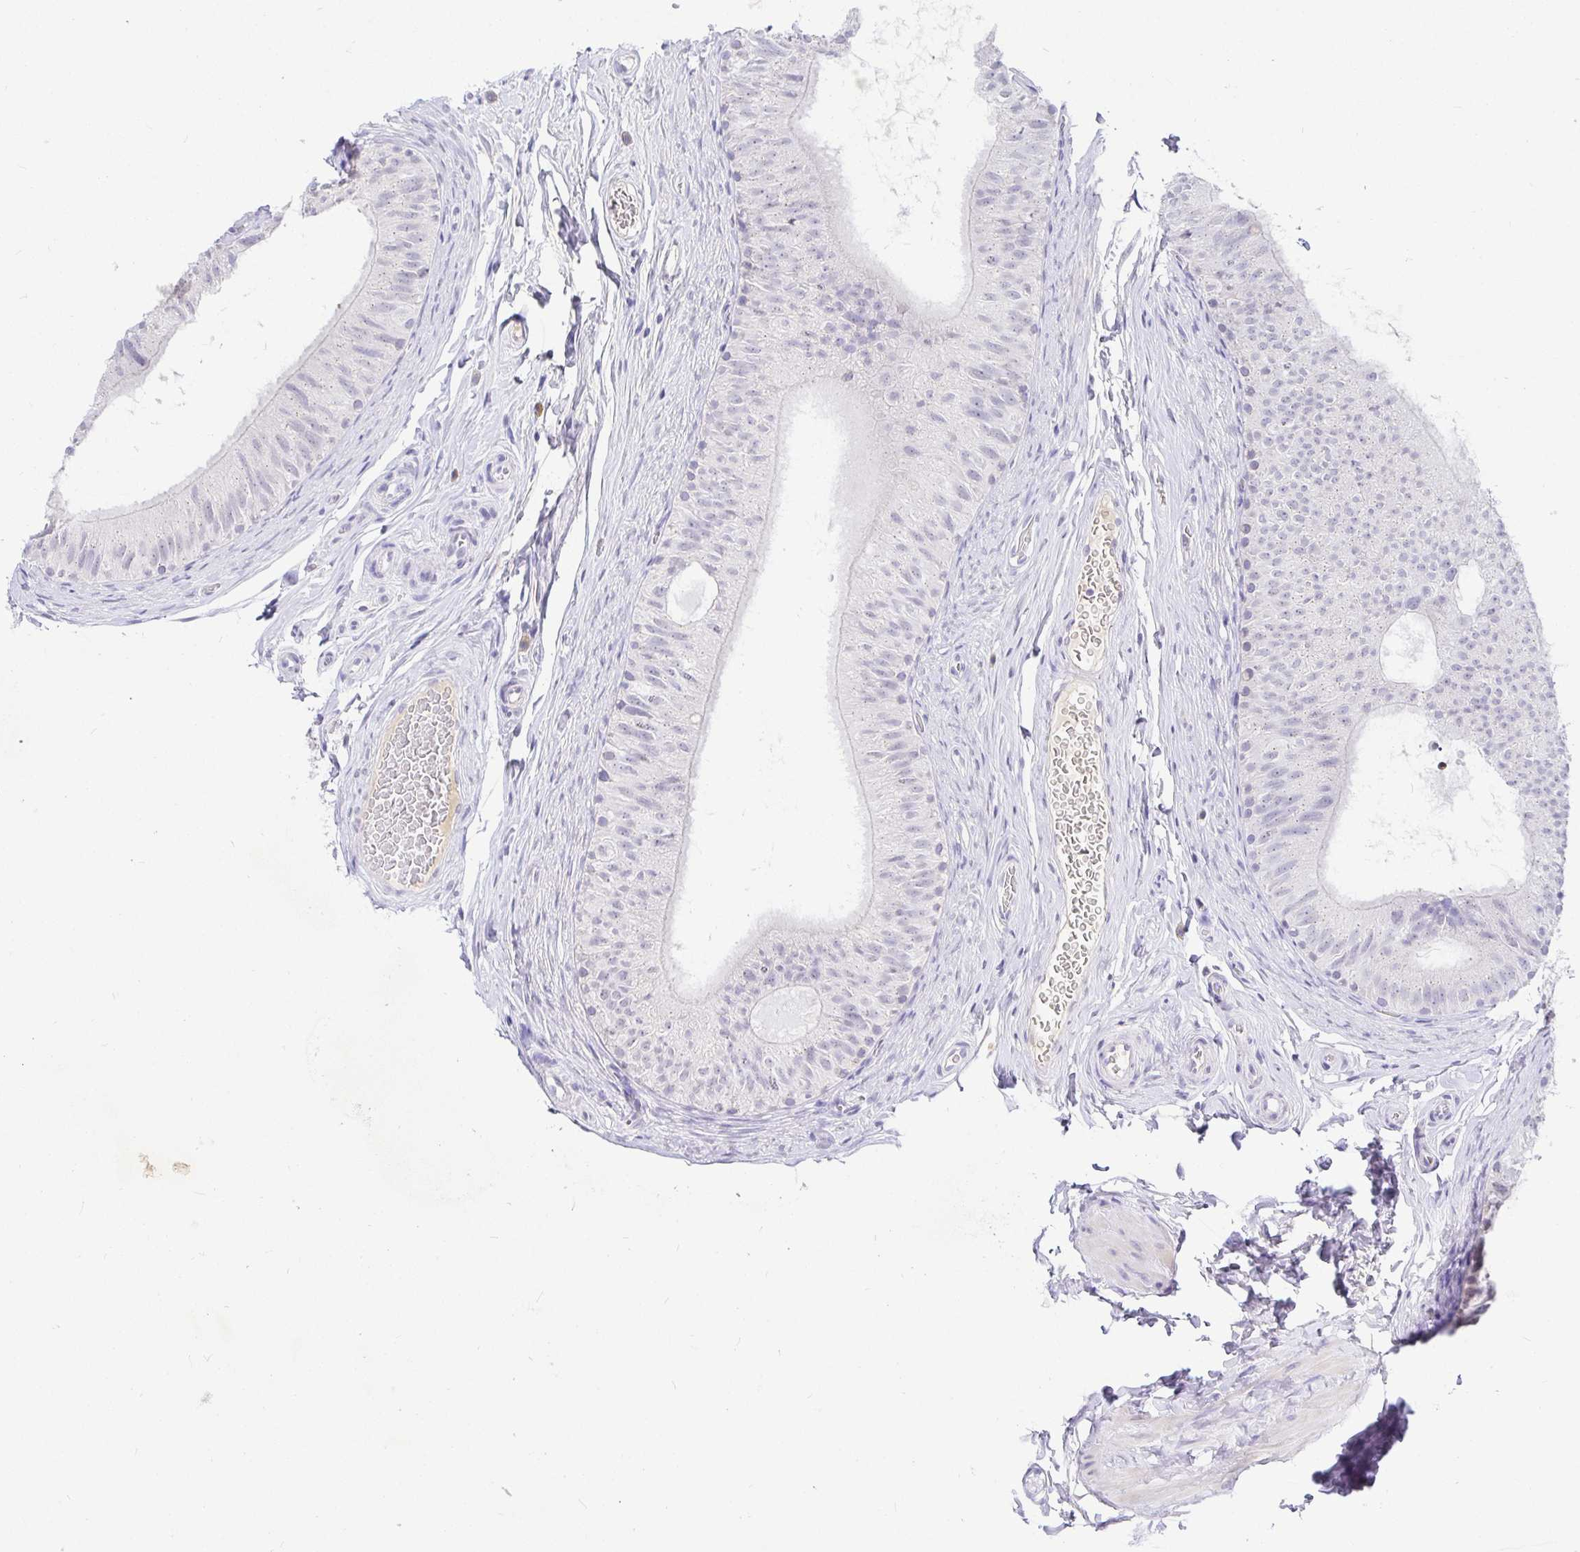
{"staining": {"intensity": "negative", "quantity": "none", "location": "none"}, "tissue": "epididymis", "cell_type": "Glandular cells", "image_type": "normal", "snomed": [{"axis": "morphology", "description": "Normal tissue, NOS"}, {"axis": "topography", "description": "Epididymis, spermatic cord, NOS"}, {"axis": "topography", "description": "Epididymis"}], "caption": "A high-resolution micrograph shows immunohistochemistry staining of benign epididymis, which exhibits no significant expression in glandular cells.", "gene": "EZHIP", "patient": {"sex": "male", "age": 31}}